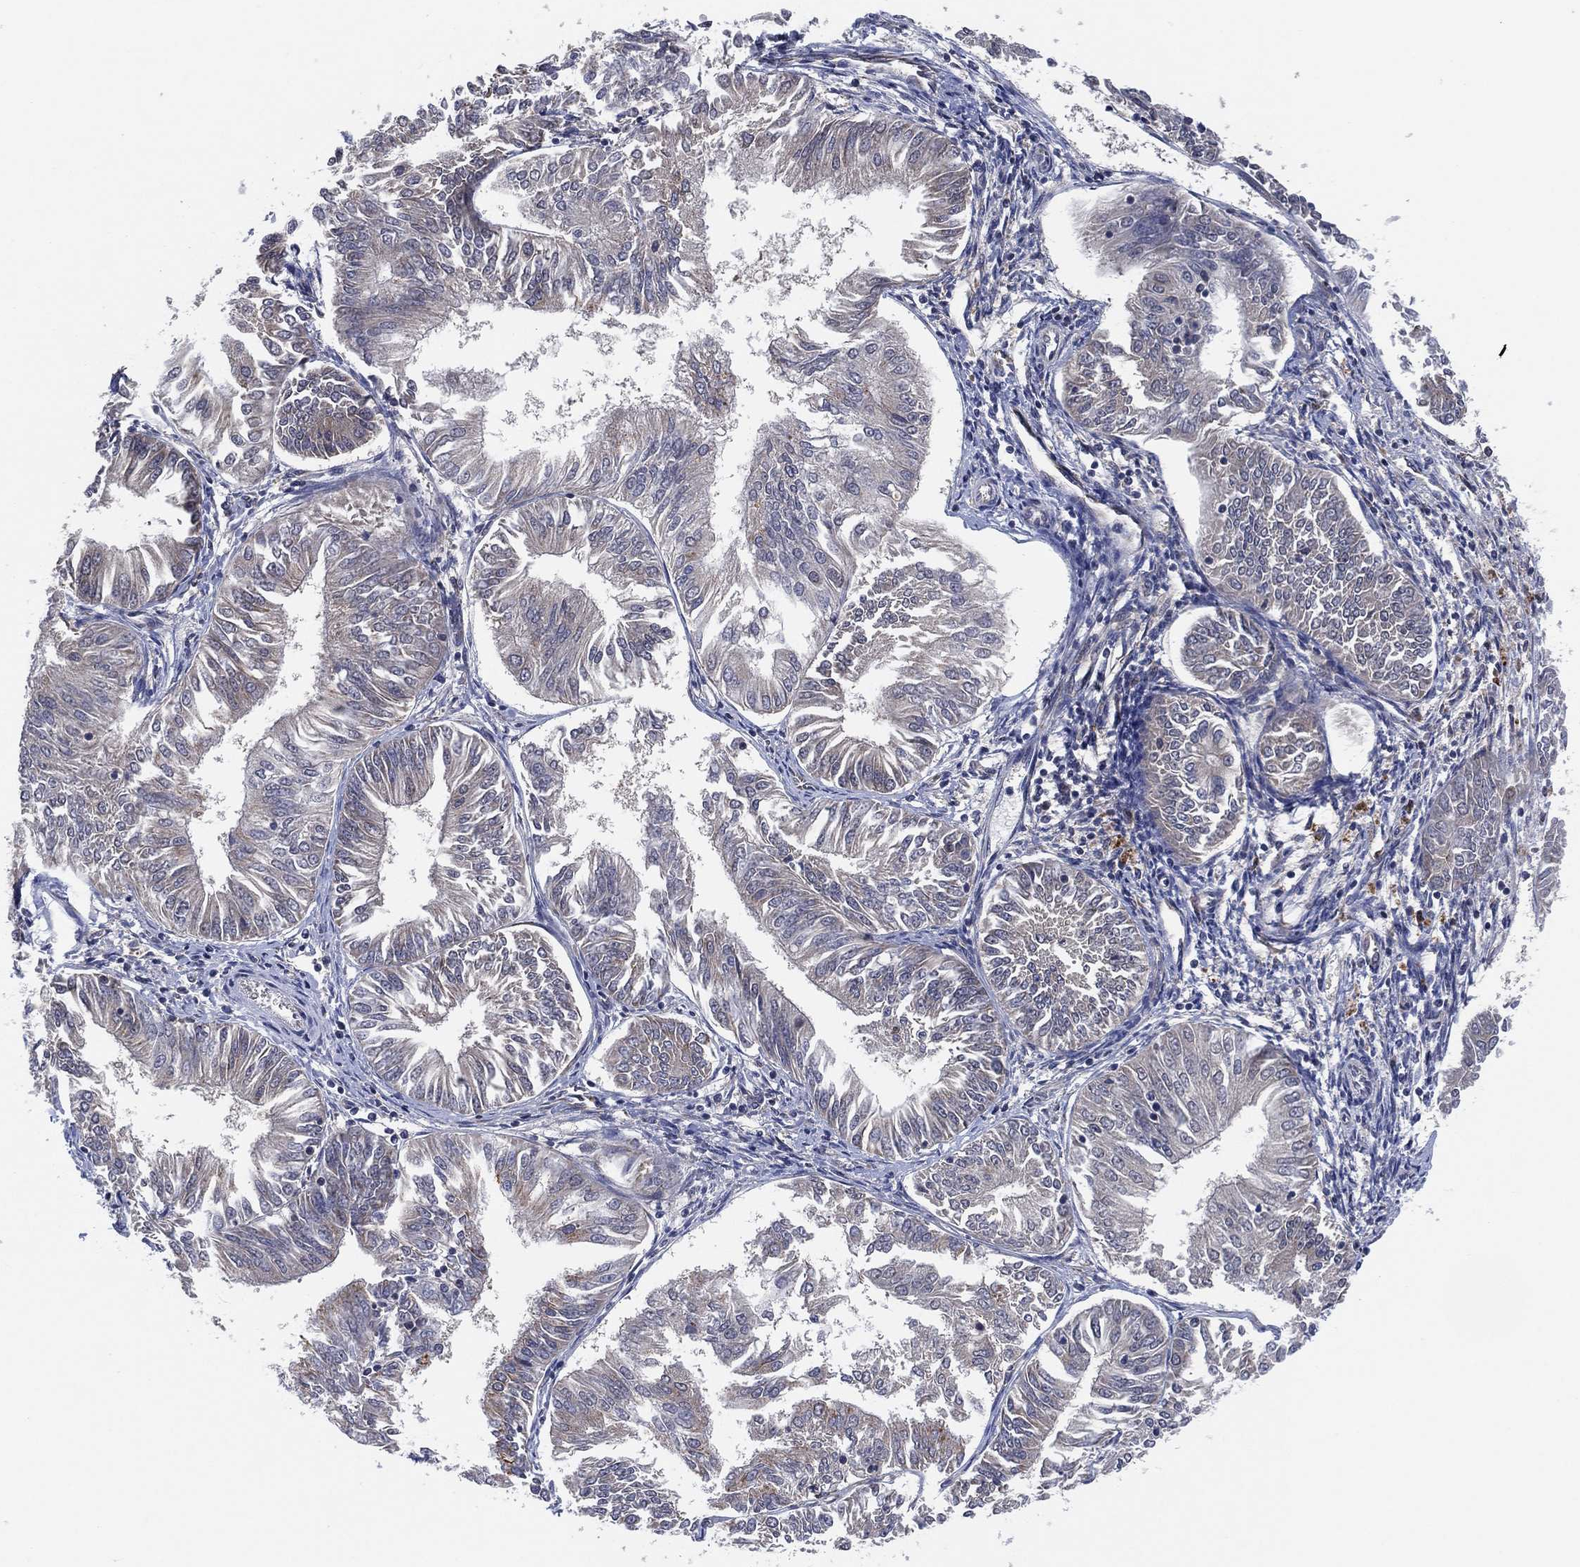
{"staining": {"intensity": "negative", "quantity": "none", "location": "none"}, "tissue": "endometrial cancer", "cell_type": "Tumor cells", "image_type": "cancer", "snomed": [{"axis": "morphology", "description": "Adenocarcinoma, NOS"}, {"axis": "topography", "description": "Endometrium"}], "caption": "High power microscopy image of an immunohistochemistry photomicrograph of endometrial adenocarcinoma, revealing no significant positivity in tumor cells.", "gene": "FAM104A", "patient": {"sex": "female", "age": 58}}